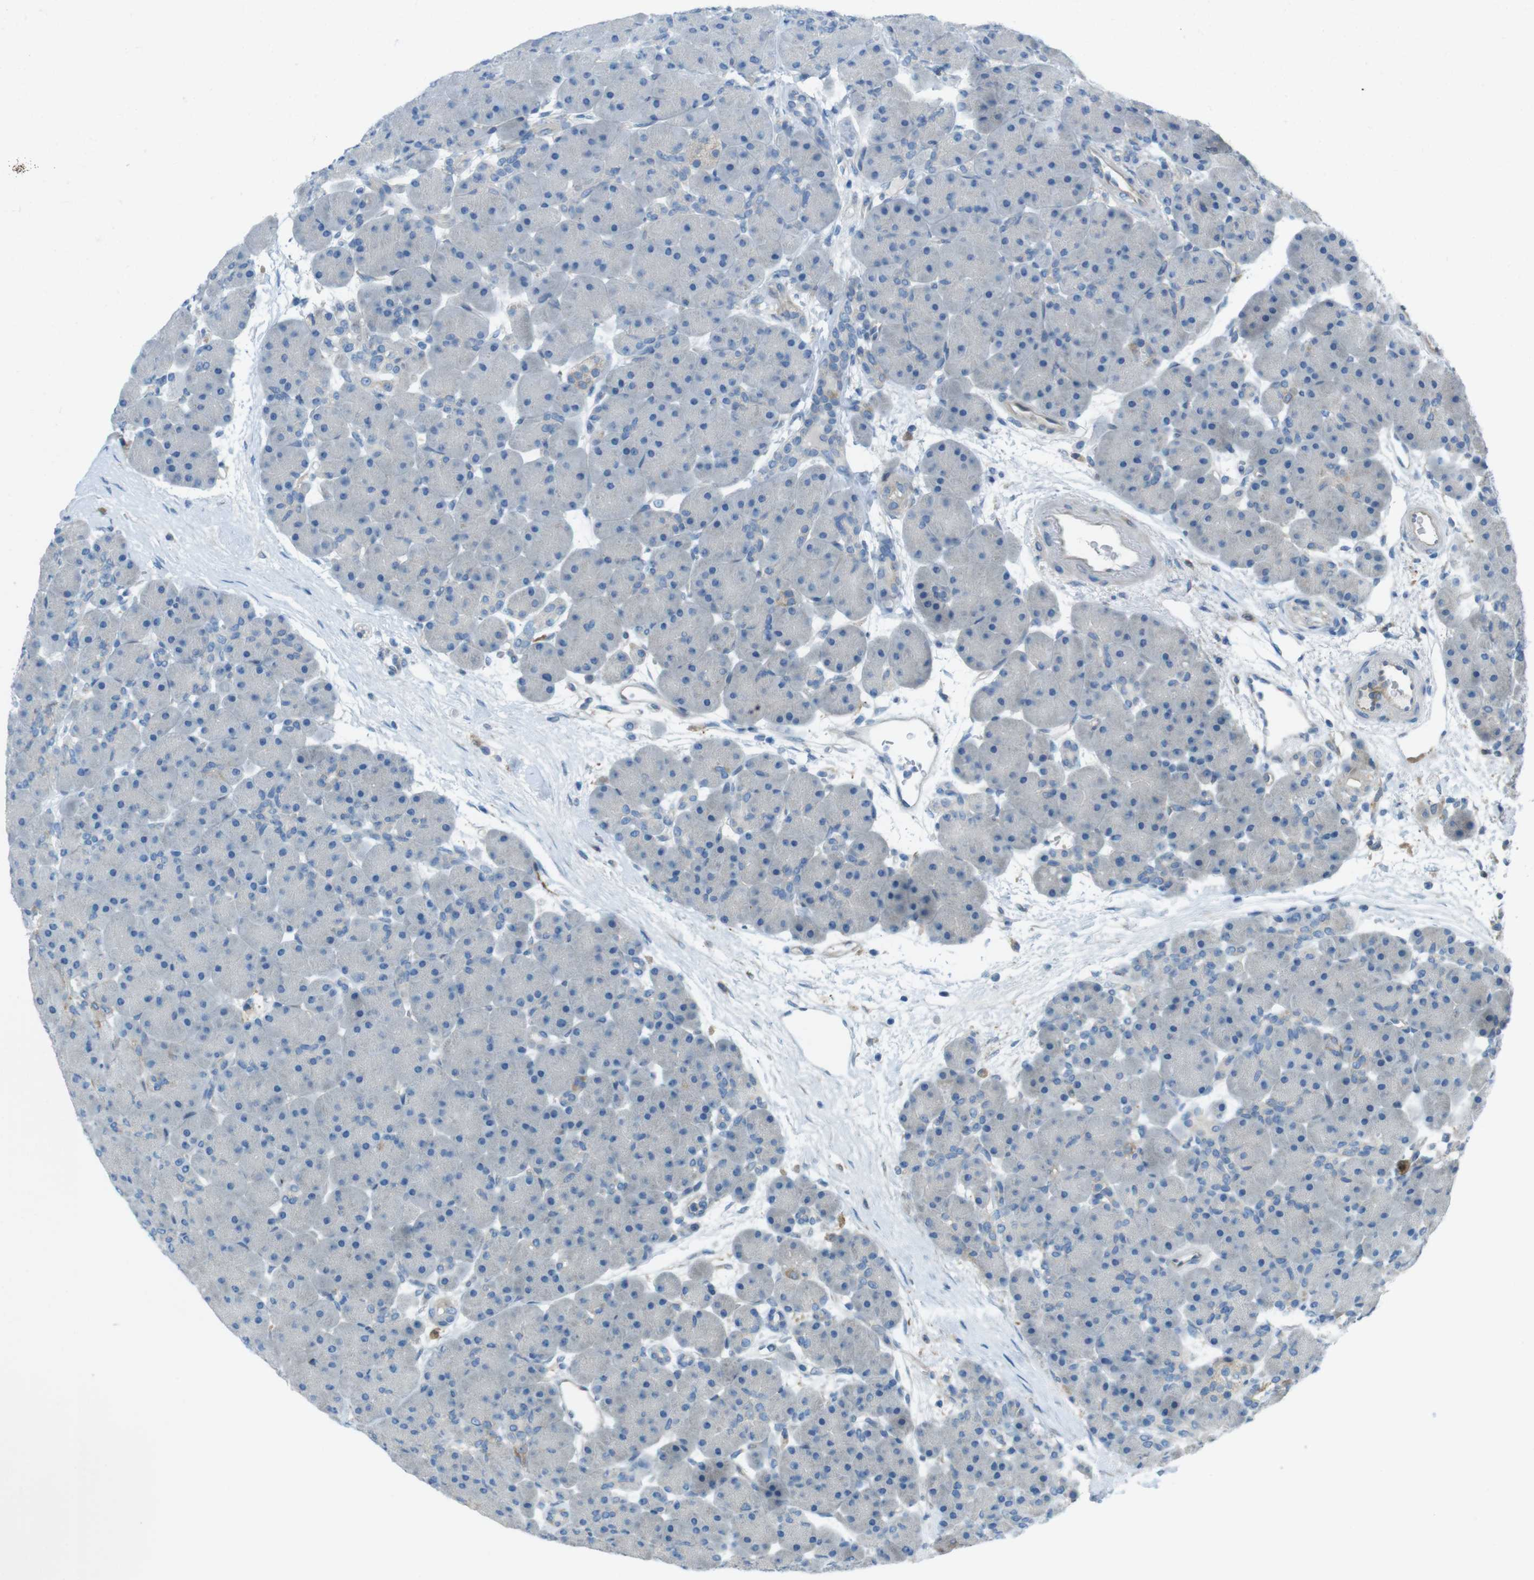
{"staining": {"intensity": "negative", "quantity": "none", "location": "none"}, "tissue": "pancreas", "cell_type": "Exocrine glandular cells", "image_type": "normal", "snomed": [{"axis": "morphology", "description": "Normal tissue, NOS"}, {"axis": "topography", "description": "Pancreas"}], "caption": "A high-resolution image shows immunohistochemistry (IHC) staining of unremarkable pancreas, which demonstrates no significant positivity in exocrine glandular cells. (IHC, brightfield microscopy, high magnification).", "gene": "TMEM41B", "patient": {"sex": "male", "age": 66}}